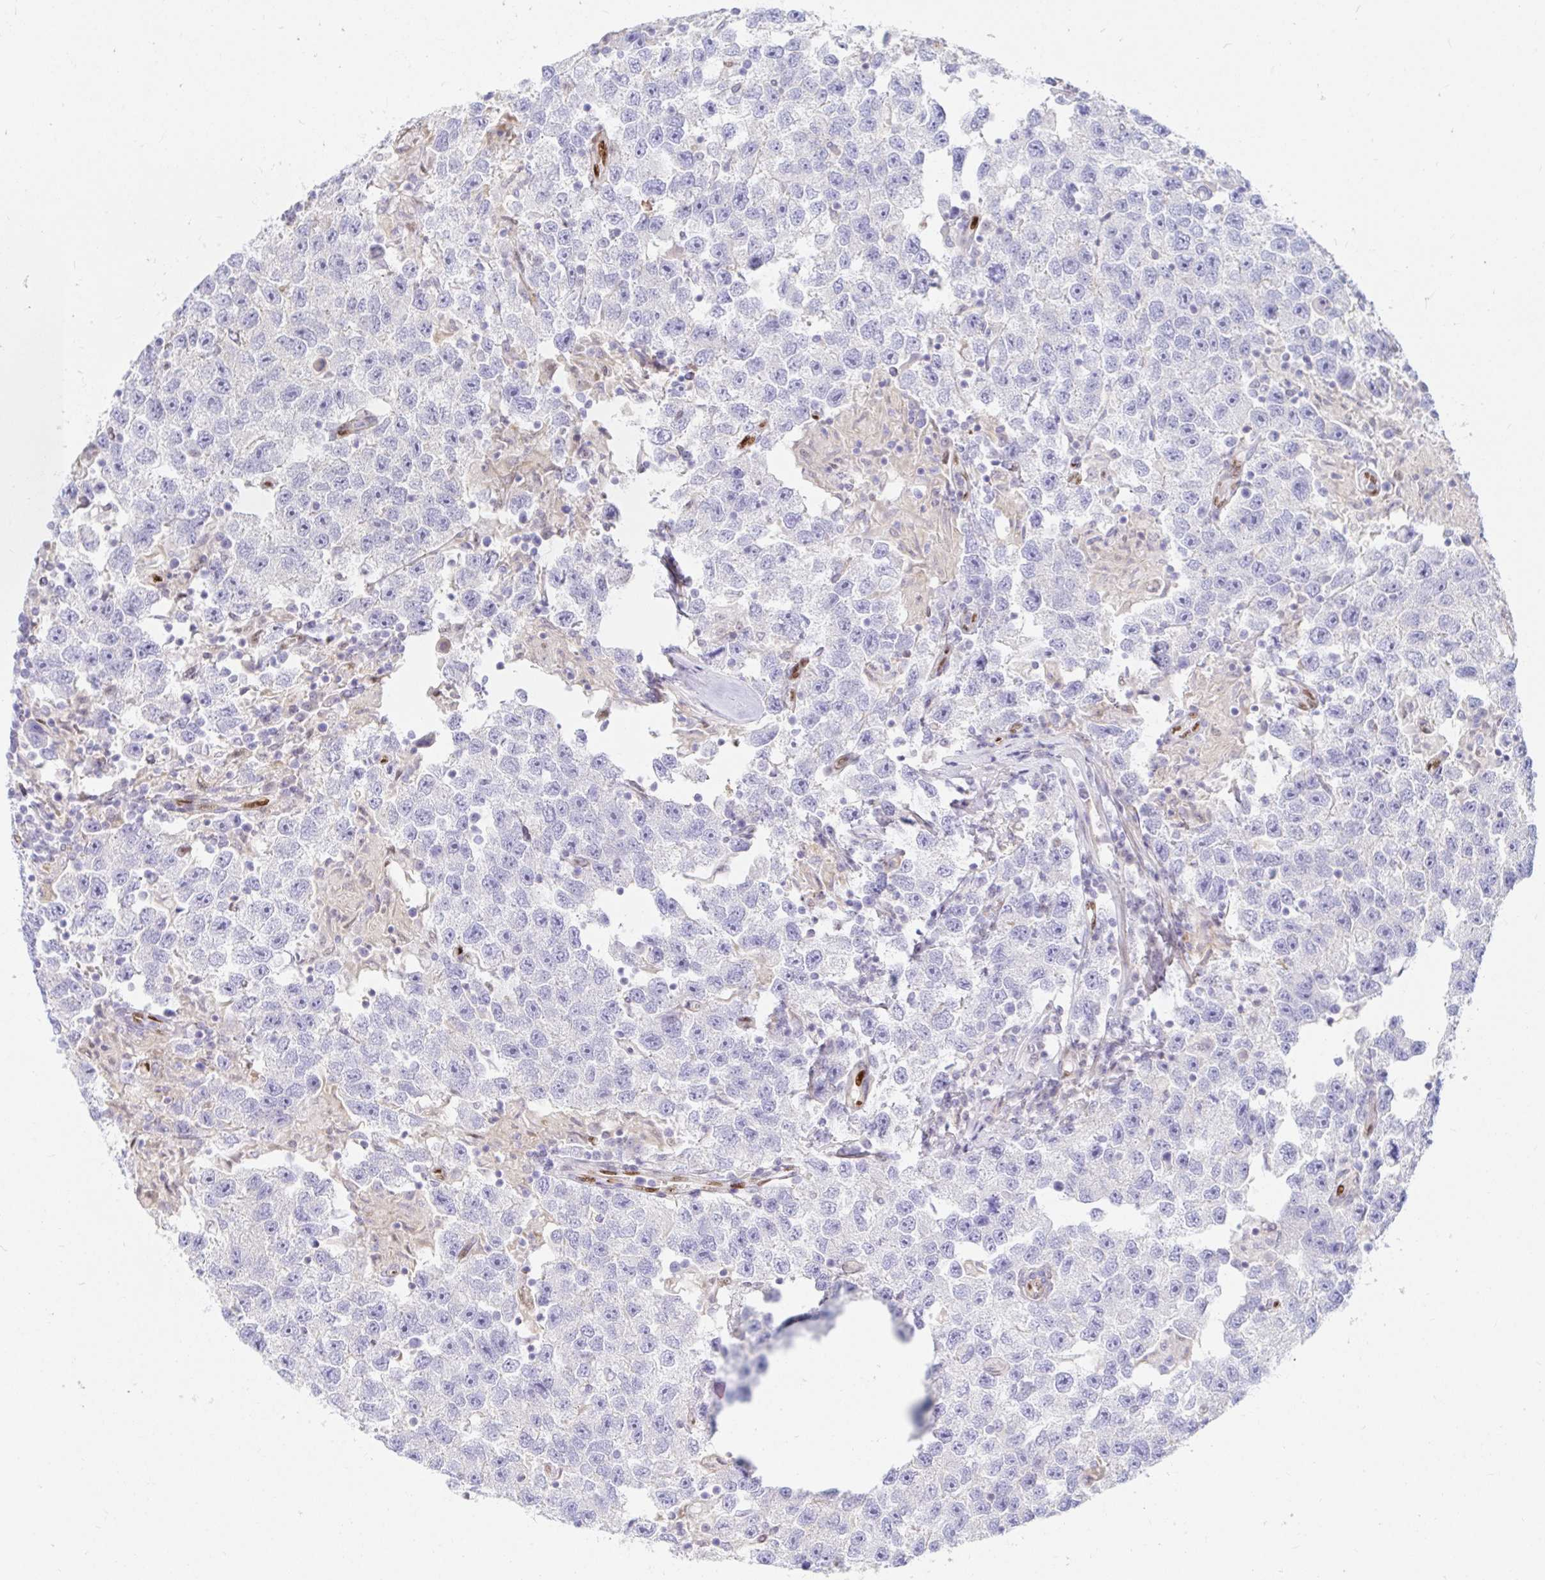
{"staining": {"intensity": "negative", "quantity": "none", "location": "none"}, "tissue": "testis cancer", "cell_type": "Tumor cells", "image_type": "cancer", "snomed": [{"axis": "morphology", "description": "Seminoma, NOS"}, {"axis": "topography", "description": "Testis"}], "caption": "Tumor cells are negative for protein expression in human testis cancer (seminoma).", "gene": "HINFP", "patient": {"sex": "male", "age": 26}}